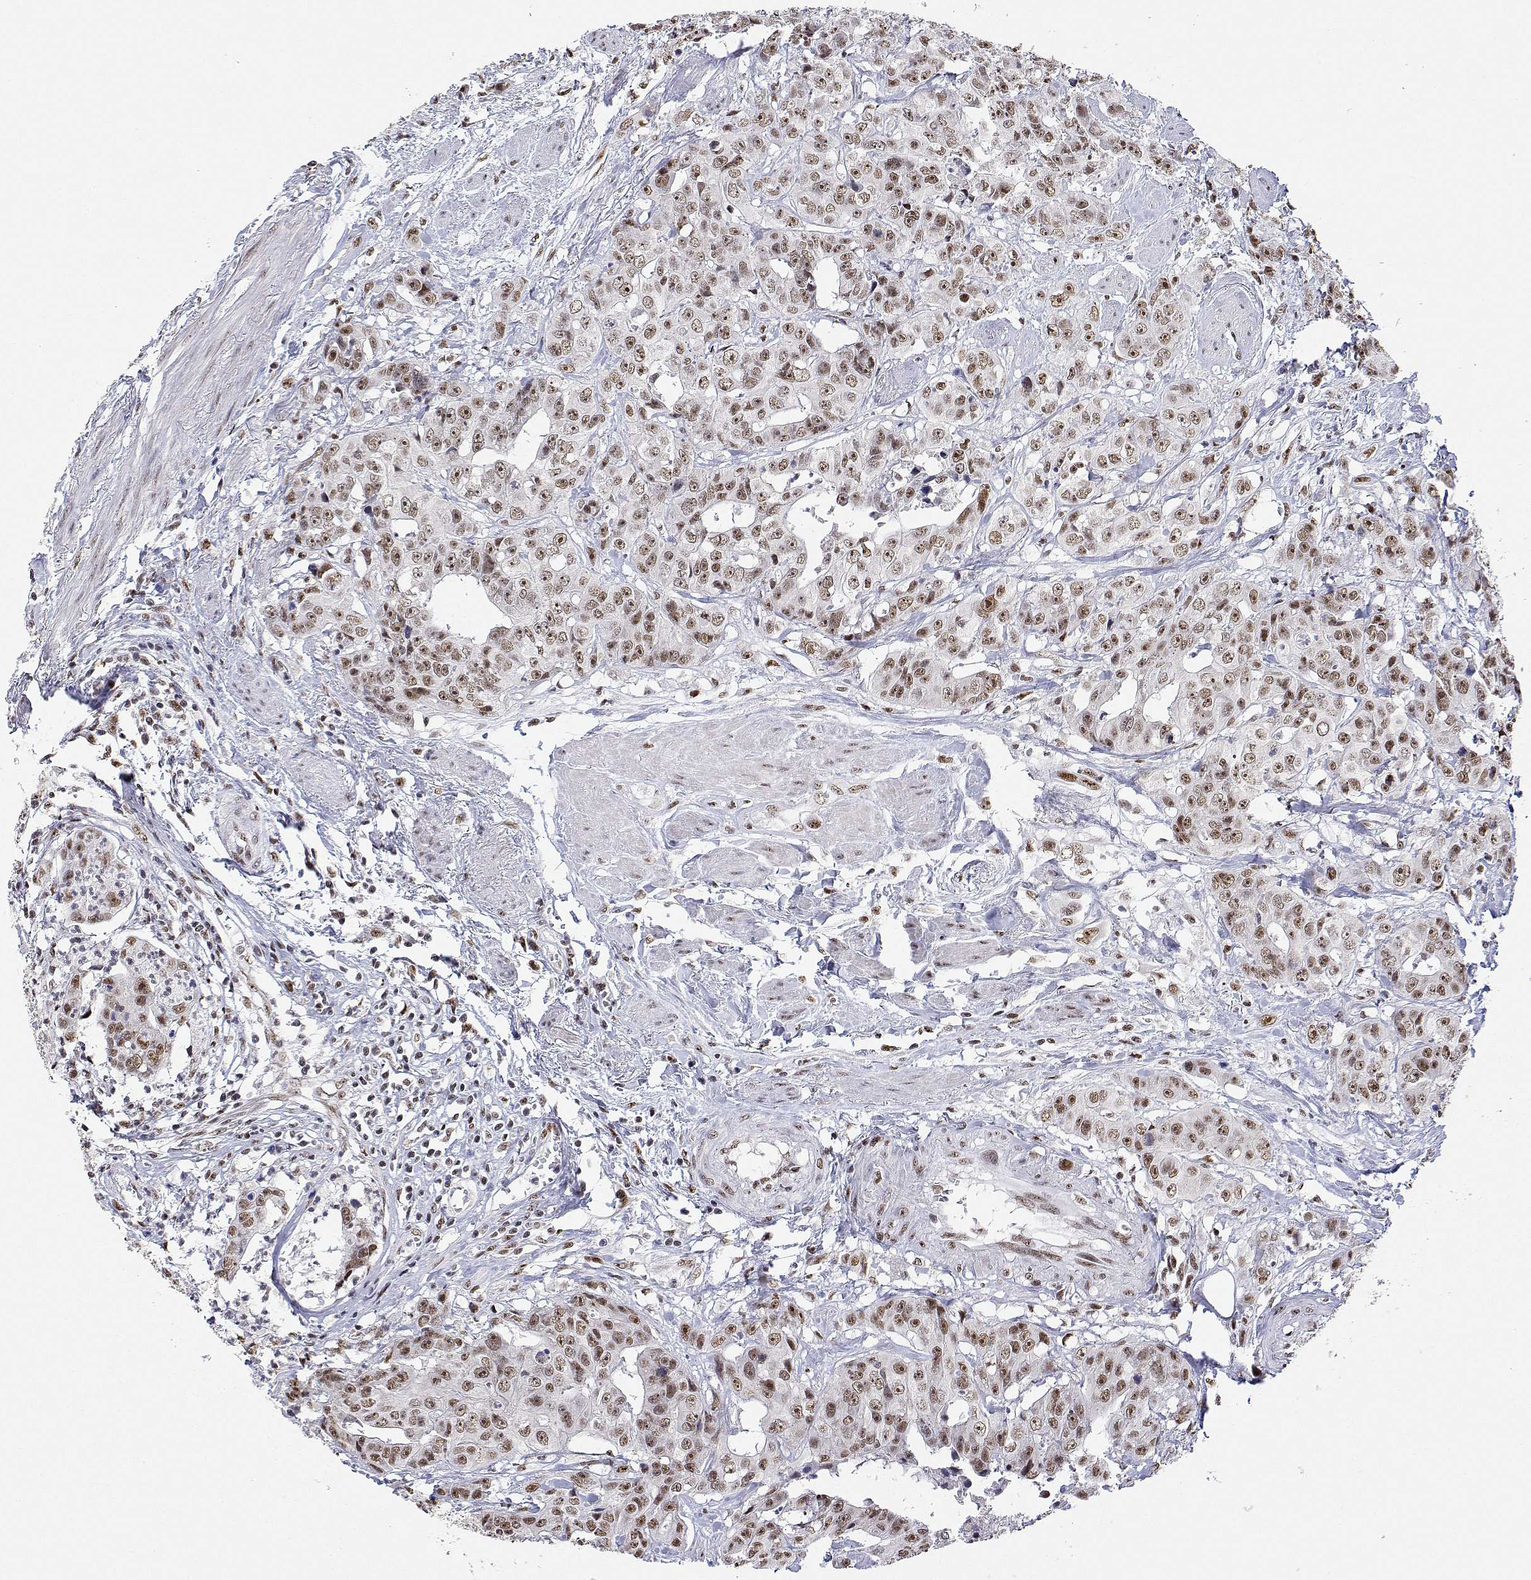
{"staining": {"intensity": "moderate", "quantity": ">75%", "location": "nuclear"}, "tissue": "colorectal cancer", "cell_type": "Tumor cells", "image_type": "cancer", "snomed": [{"axis": "morphology", "description": "Adenocarcinoma, NOS"}, {"axis": "topography", "description": "Colon"}], "caption": "The photomicrograph shows a brown stain indicating the presence of a protein in the nuclear of tumor cells in colorectal cancer.", "gene": "ADAR", "patient": {"sex": "male", "age": 71}}